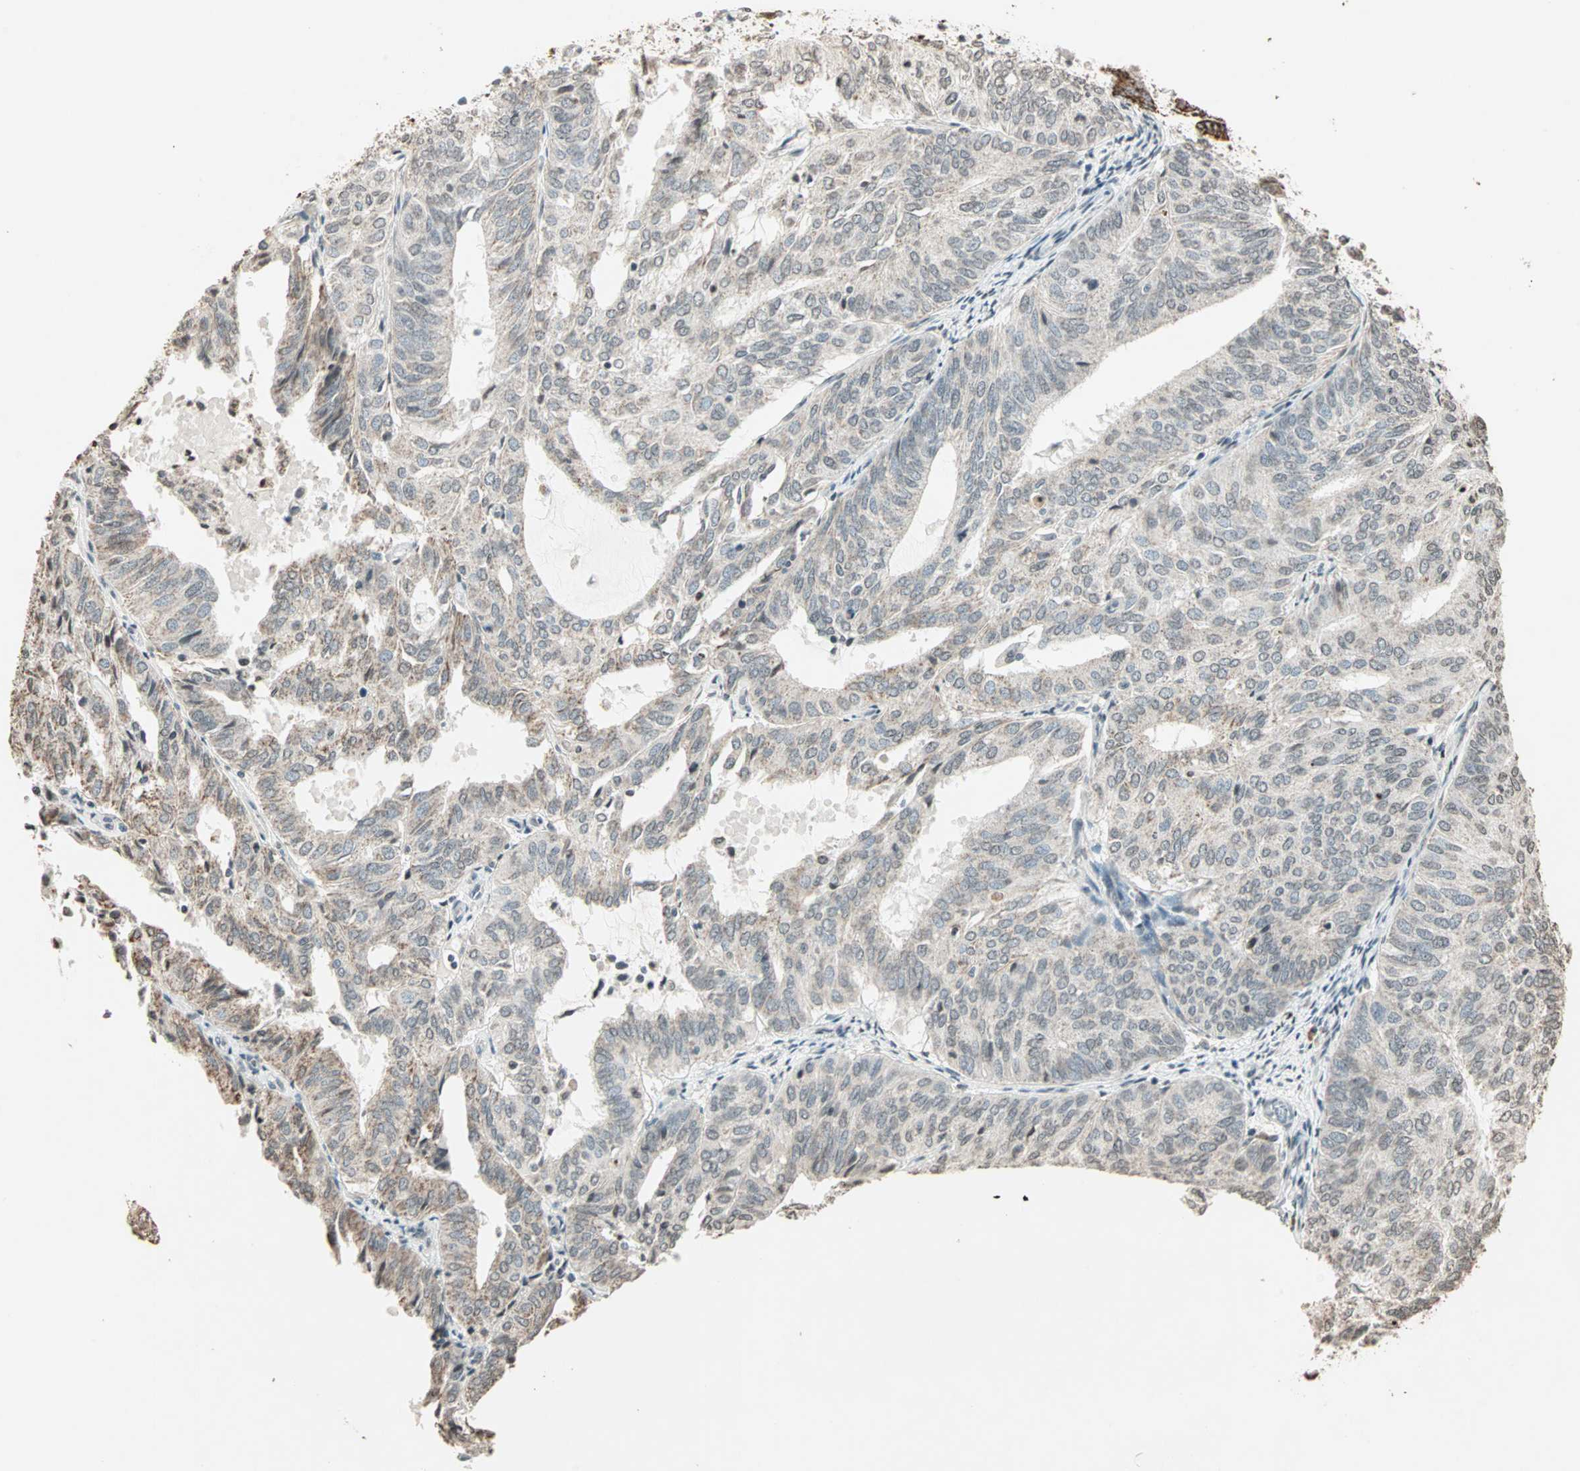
{"staining": {"intensity": "weak", "quantity": "25%-75%", "location": "cytoplasmic/membranous"}, "tissue": "endometrial cancer", "cell_type": "Tumor cells", "image_type": "cancer", "snomed": [{"axis": "morphology", "description": "Adenocarcinoma, NOS"}, {"axis": "topography", "description": "Uterus"}], "caption": "Endometrial cancer stained with immunohistochemistry displays weak cytoplasmic/membranous expression in approximately 25%-75% of tumor cells.", "gene": "PRELID1", "patient": {"sex": "female", "age": 60}}